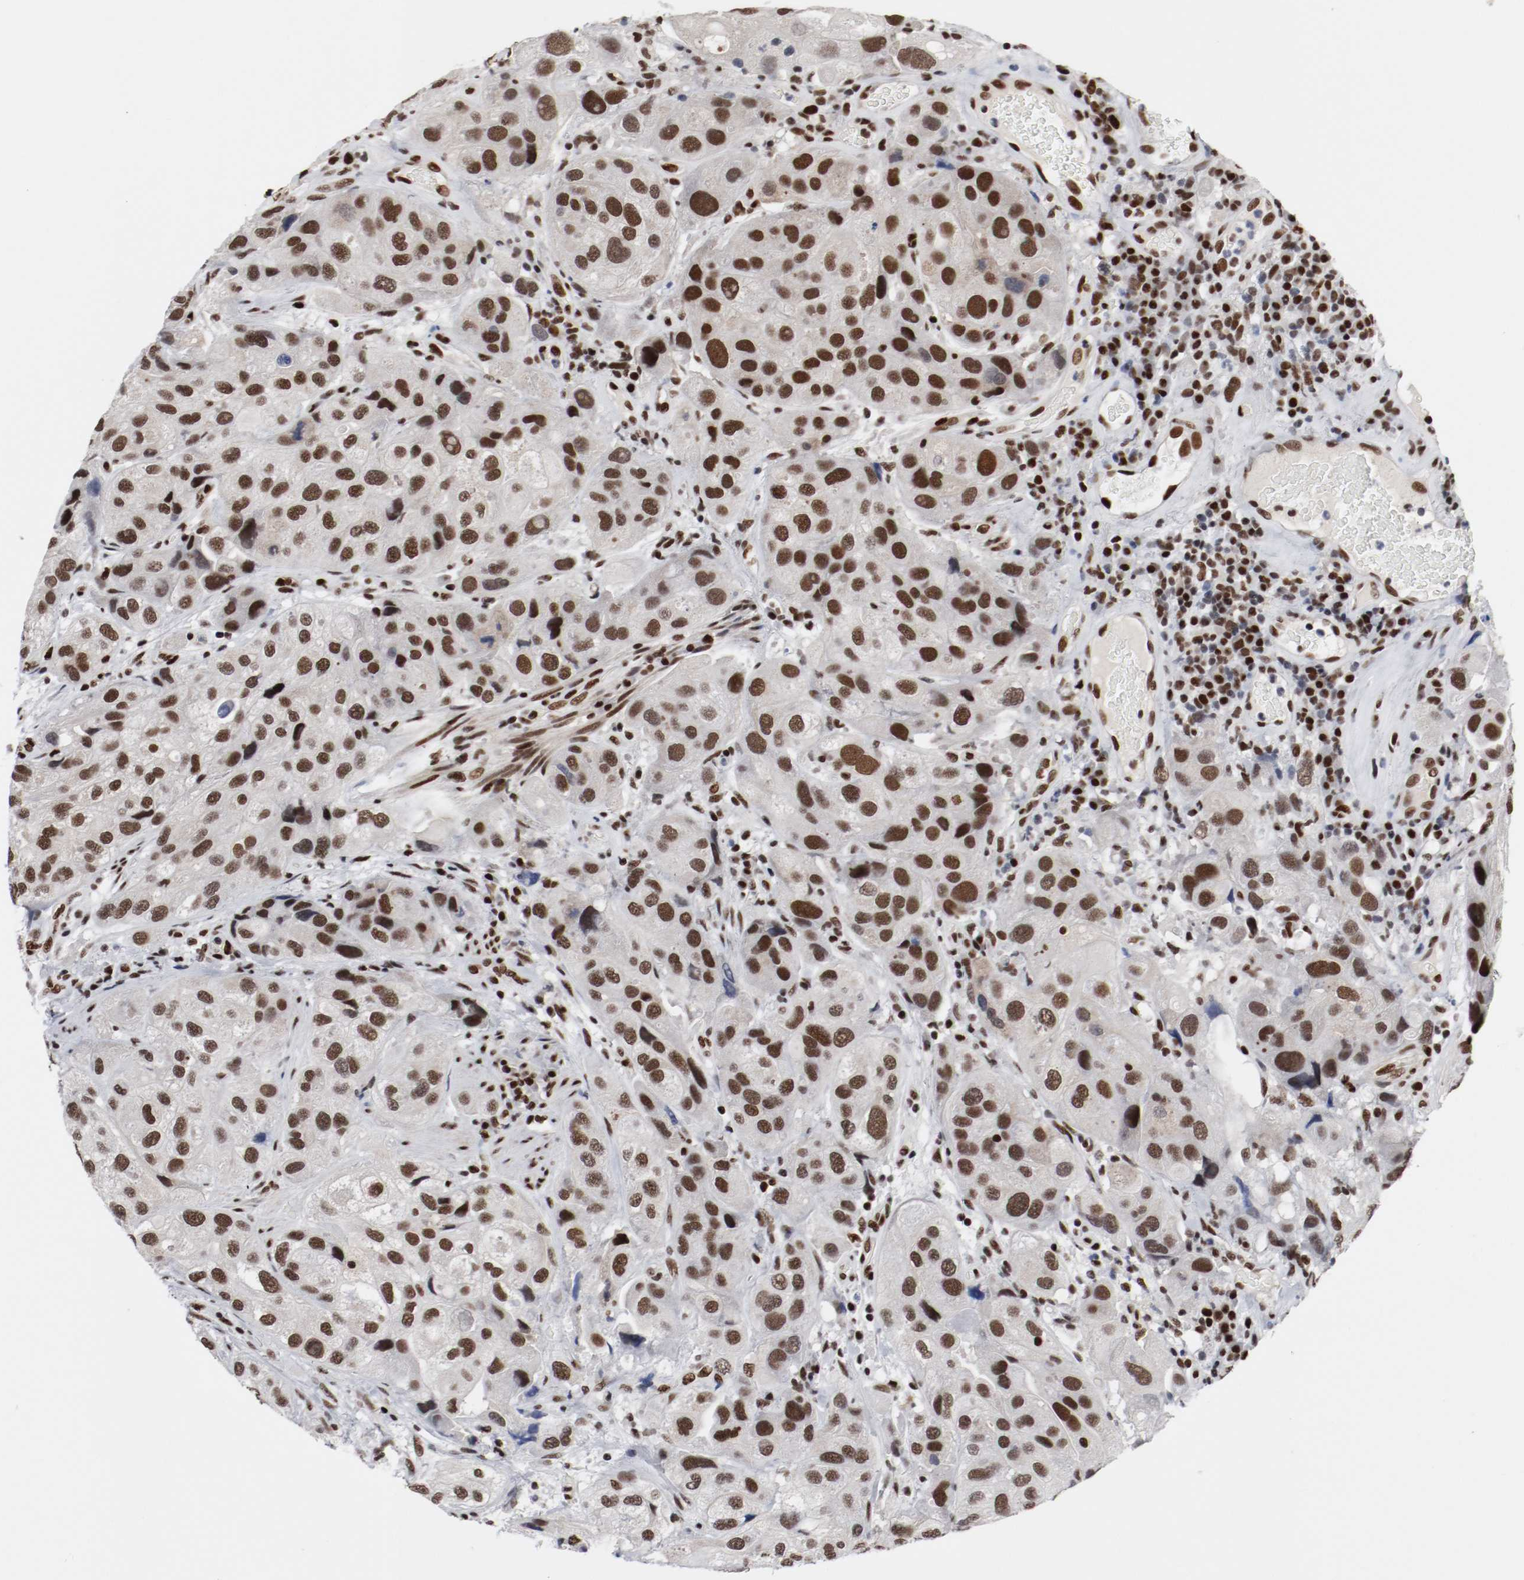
{"staining": {"intensity": "strong", "quantity": ">75%", "location": "nuclear"}, "tissue": "urothelial cancer", "cell_type": "Tumor cells", "image_type": "cancer", "snomed": [{"axis": "morphology", "description": "Urothelial carcinoma, High grade"}, {"axis": "topography", "description": "Urinary bladder"}], "caption": "Urothelial carcinoma (high-grade) stained for a protein displays strong nuclear positivity in tumor cells.", "gene": "MEF2D", "patient": {"sex": "female", "age": 64}}